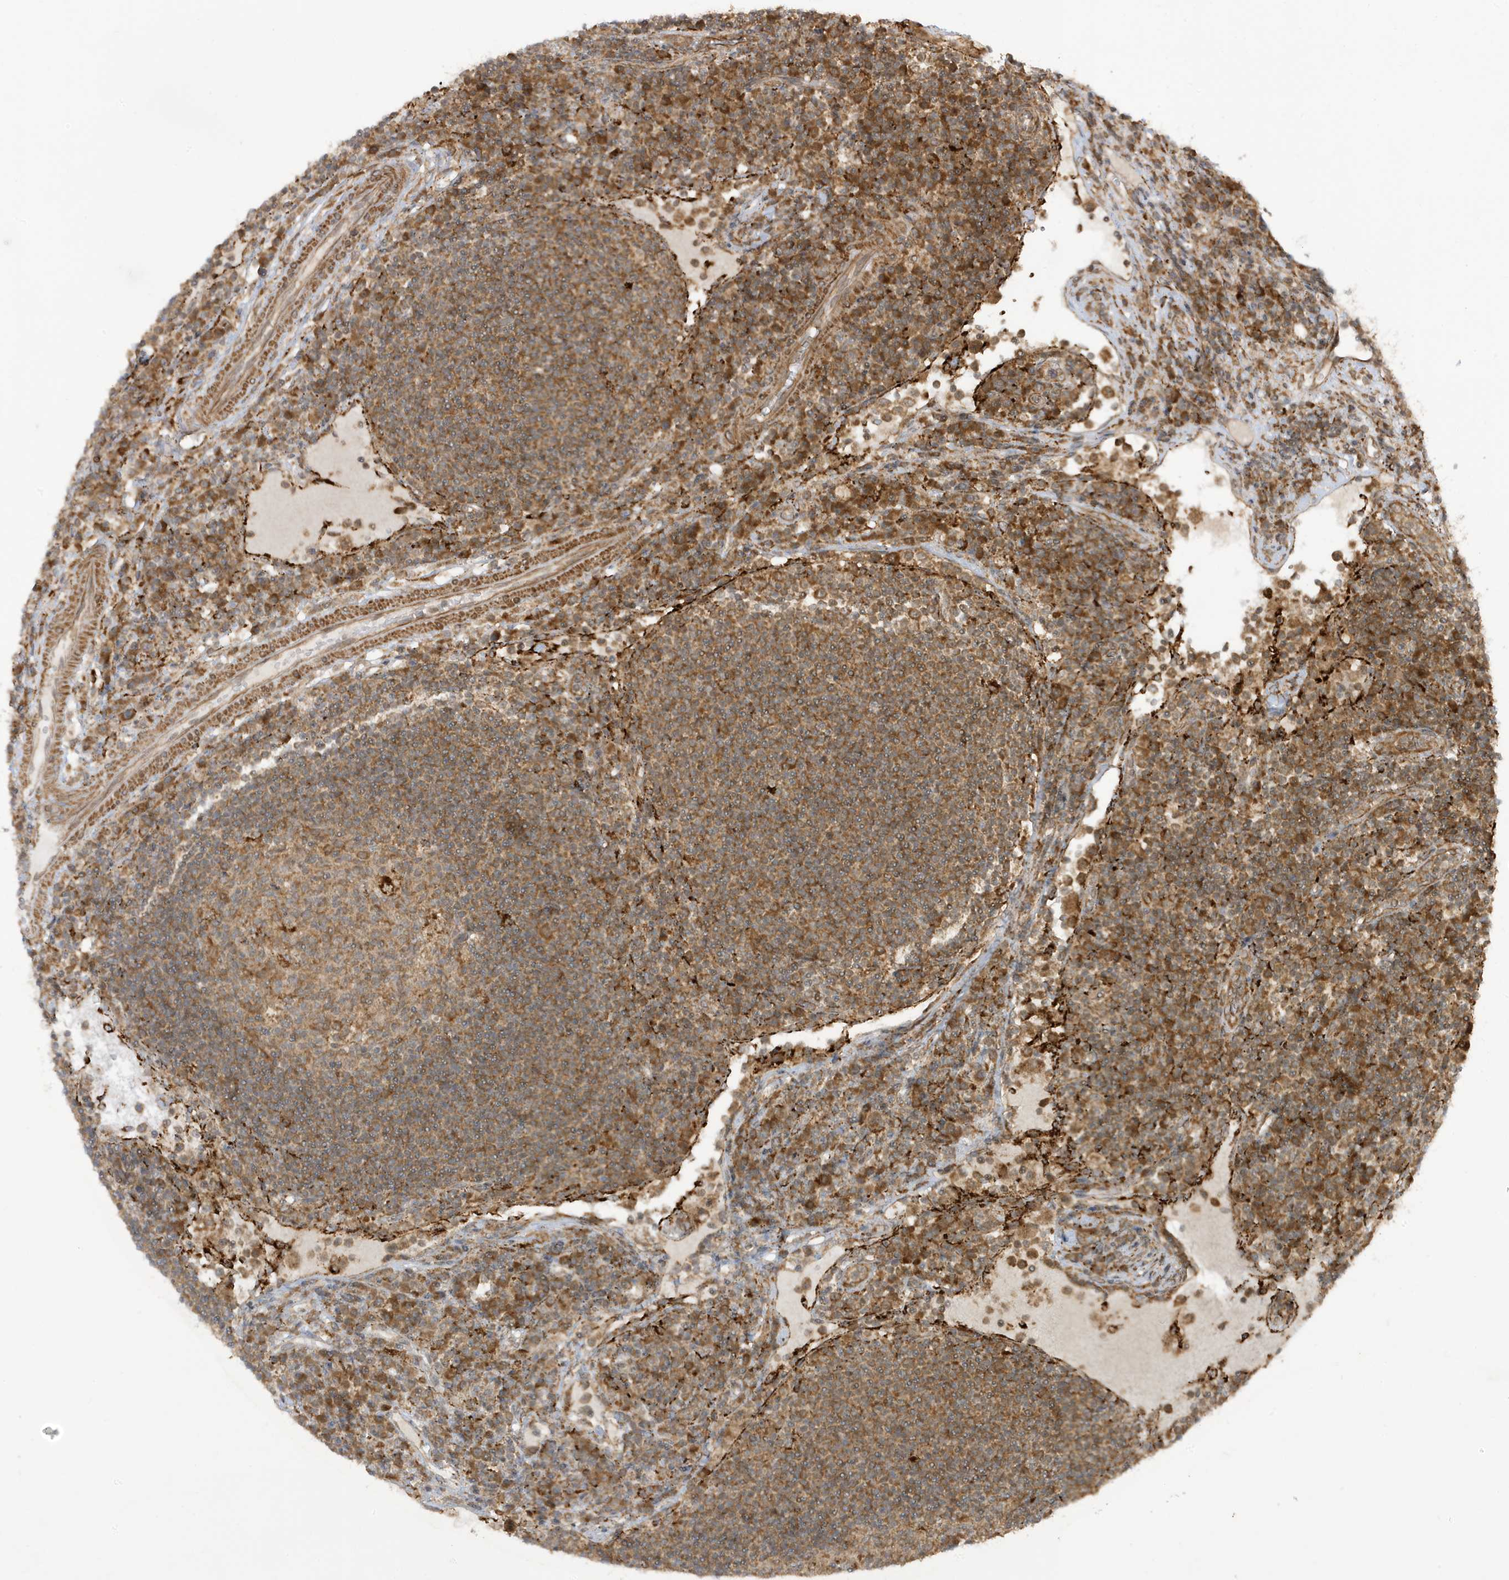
{"staining": {"intensity": "moderate", "quantity": ">75%", "location": "cytoplasmic/membranous"}, "tissue": "lymph node", "cell_type": "Germinal center cells", "image_type": "normal", "snomed": [{"axis": "morphology", "description": "Normal tissue, NOS"}, {"axis": "topography", "description": "Lymph node"}], "caption": "DAB (3,3'-diaminobenzidine) immunohistochemical staining of normal lymph node exhibits moderate cytoplasmic/membranous protein staining in approximately >75% of germinal center cells.", "gene": "DHX36", "patient": {"sex": "female", "age": 53}}